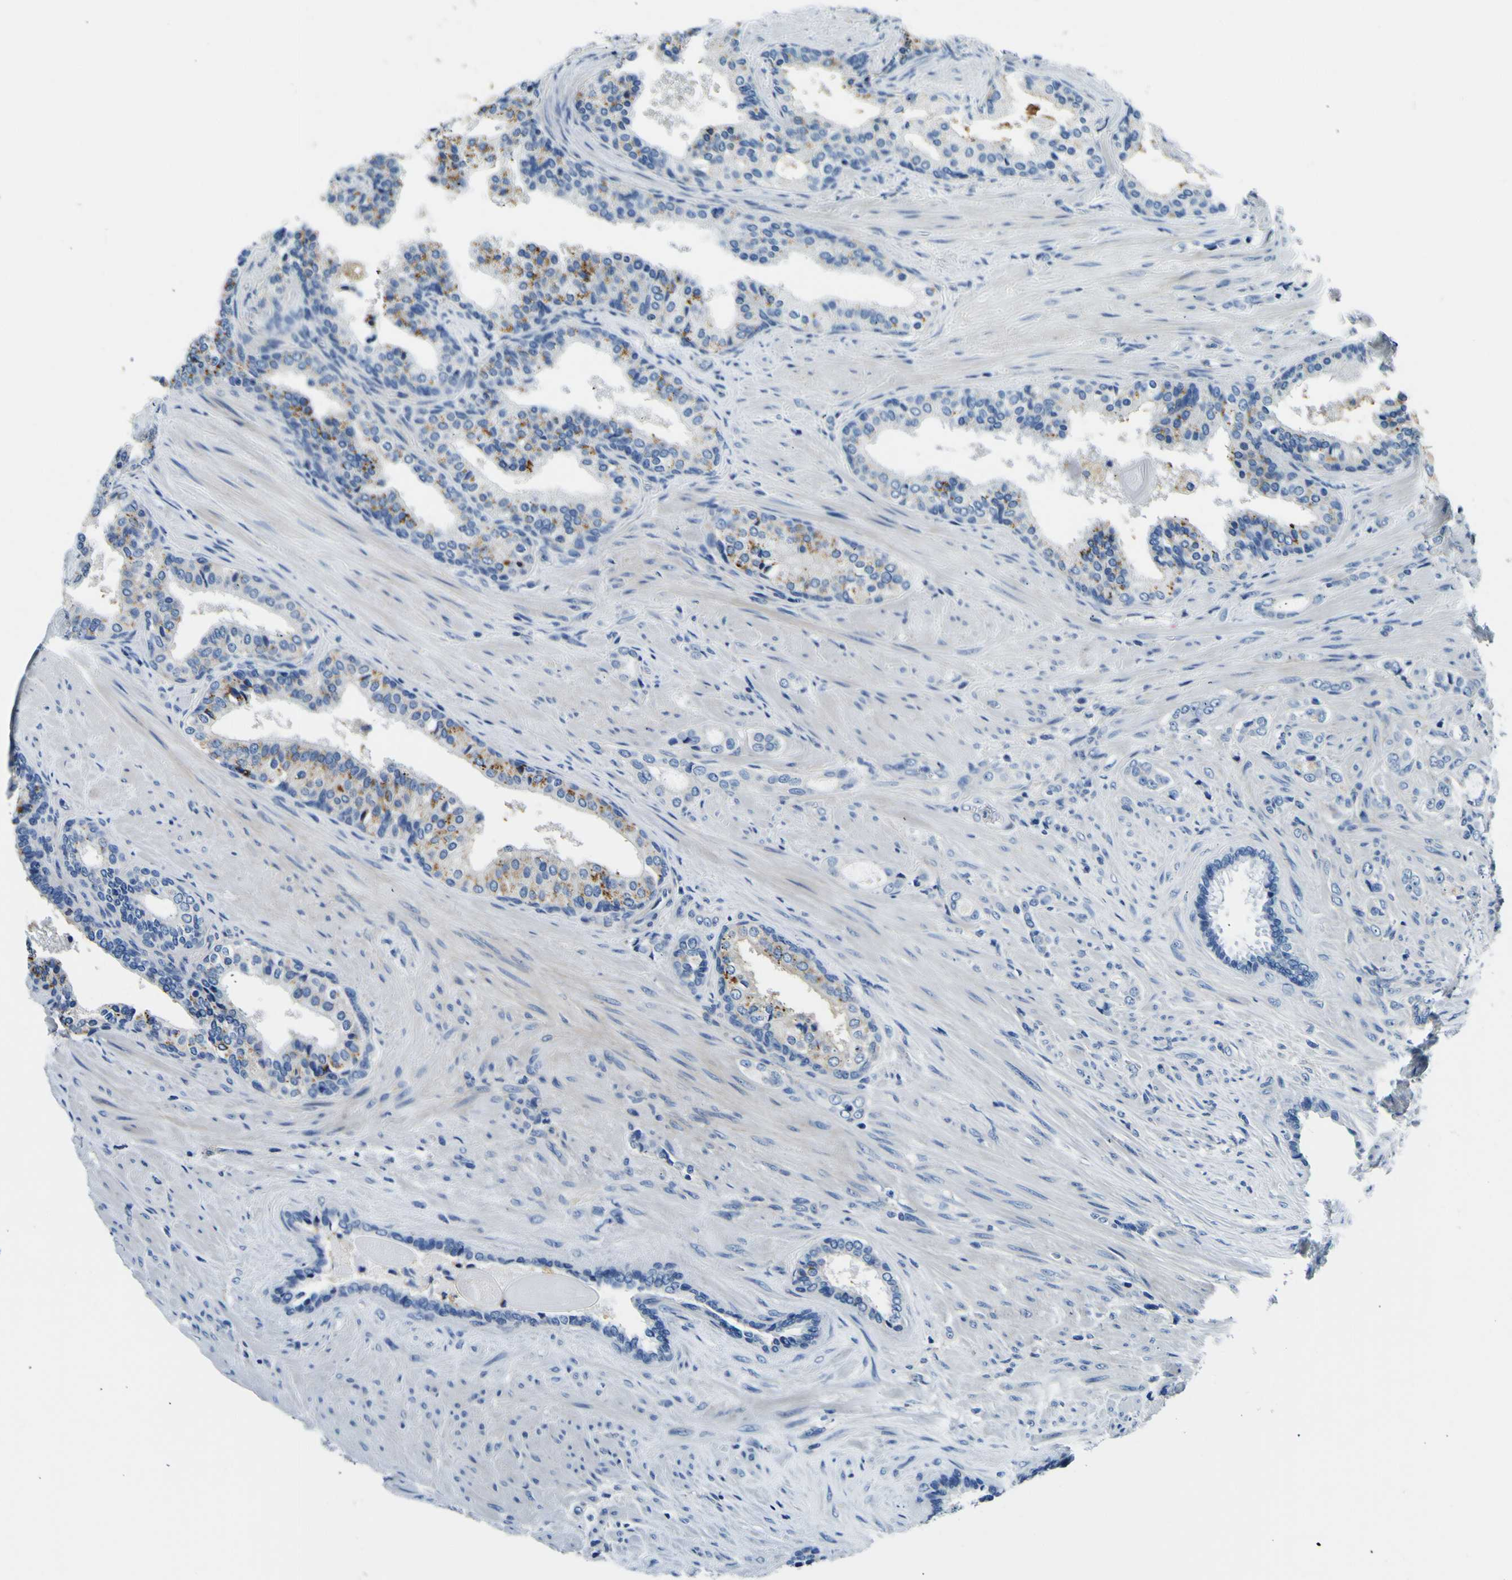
{"staining": {"intensity": "negative", "quantity": "none", "location": "none"}, "tissue": "prostate cancer", "cell_type": "Tumor cells", "image_type": "cancer", "snomed": [{"axis": "morphology", "description": "Adenocarcinoma, Low grade"}, {"axis": "topography", "description": "Prostate"}], "caption": "Immunohistochemical staining of human prostate cancer demonstrates no significant staining in tumor cells.", "gene": "ADGRA2", "patient": {"sex": "male", "age": 60}}